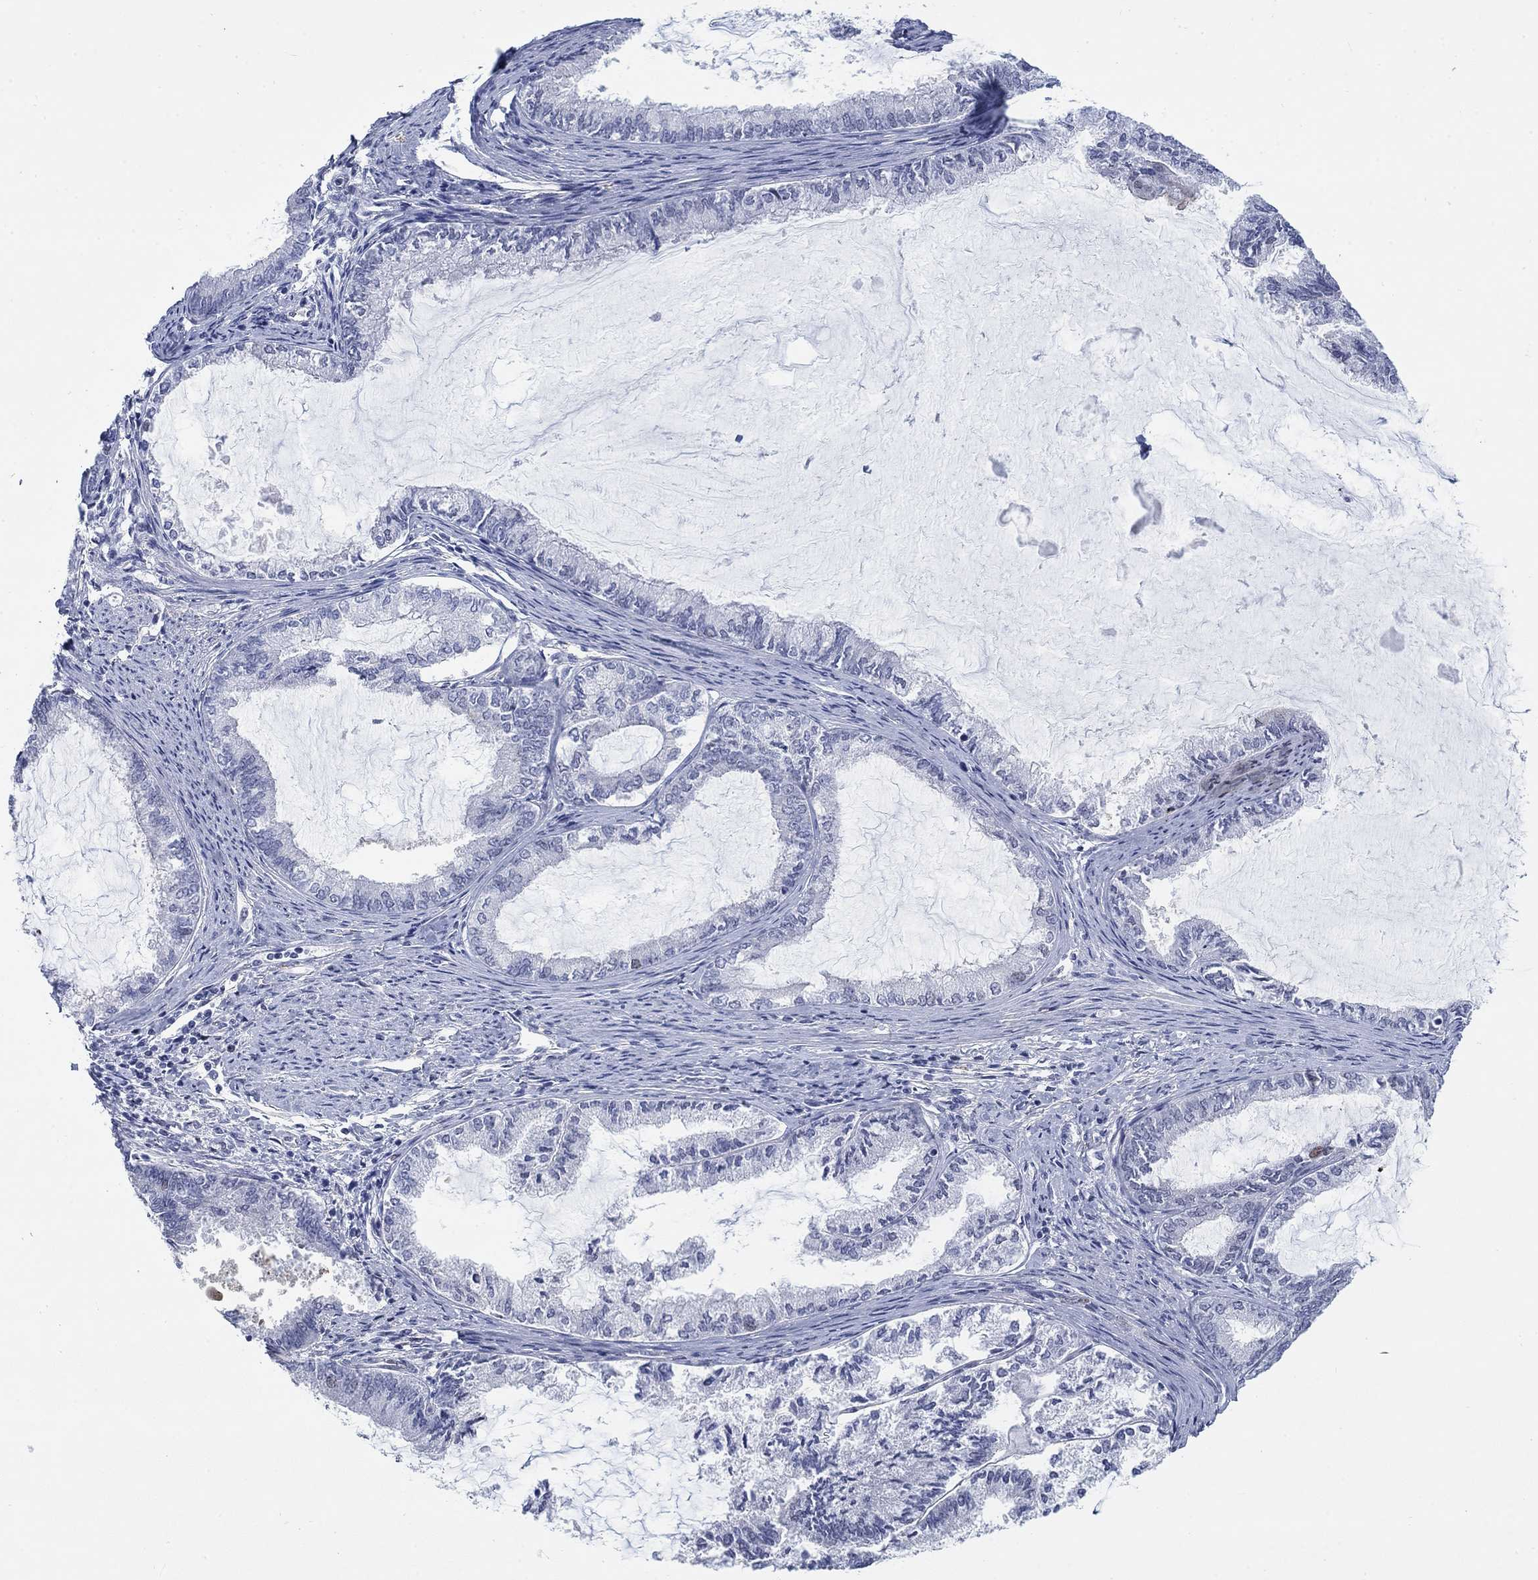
{"staining": {"intensity": "negative", "quantity": "none", "location": "none"}, "tissue": "endometrial cancer", "cell_type": "Tumor cells", "image_type": "cancer", "snomed": [{"axis": "morphology", "description": "Adenocarcinoma, NOS"}, {"axis": "topography", "description": "Endometrium"}], "caption": "This is an immunohistochemistry photomicrograph of endometrial cancer. There is no positivity in tumor cells.", "gene": "MYO3A", "patient": {"sex": "female", "age": 86}}